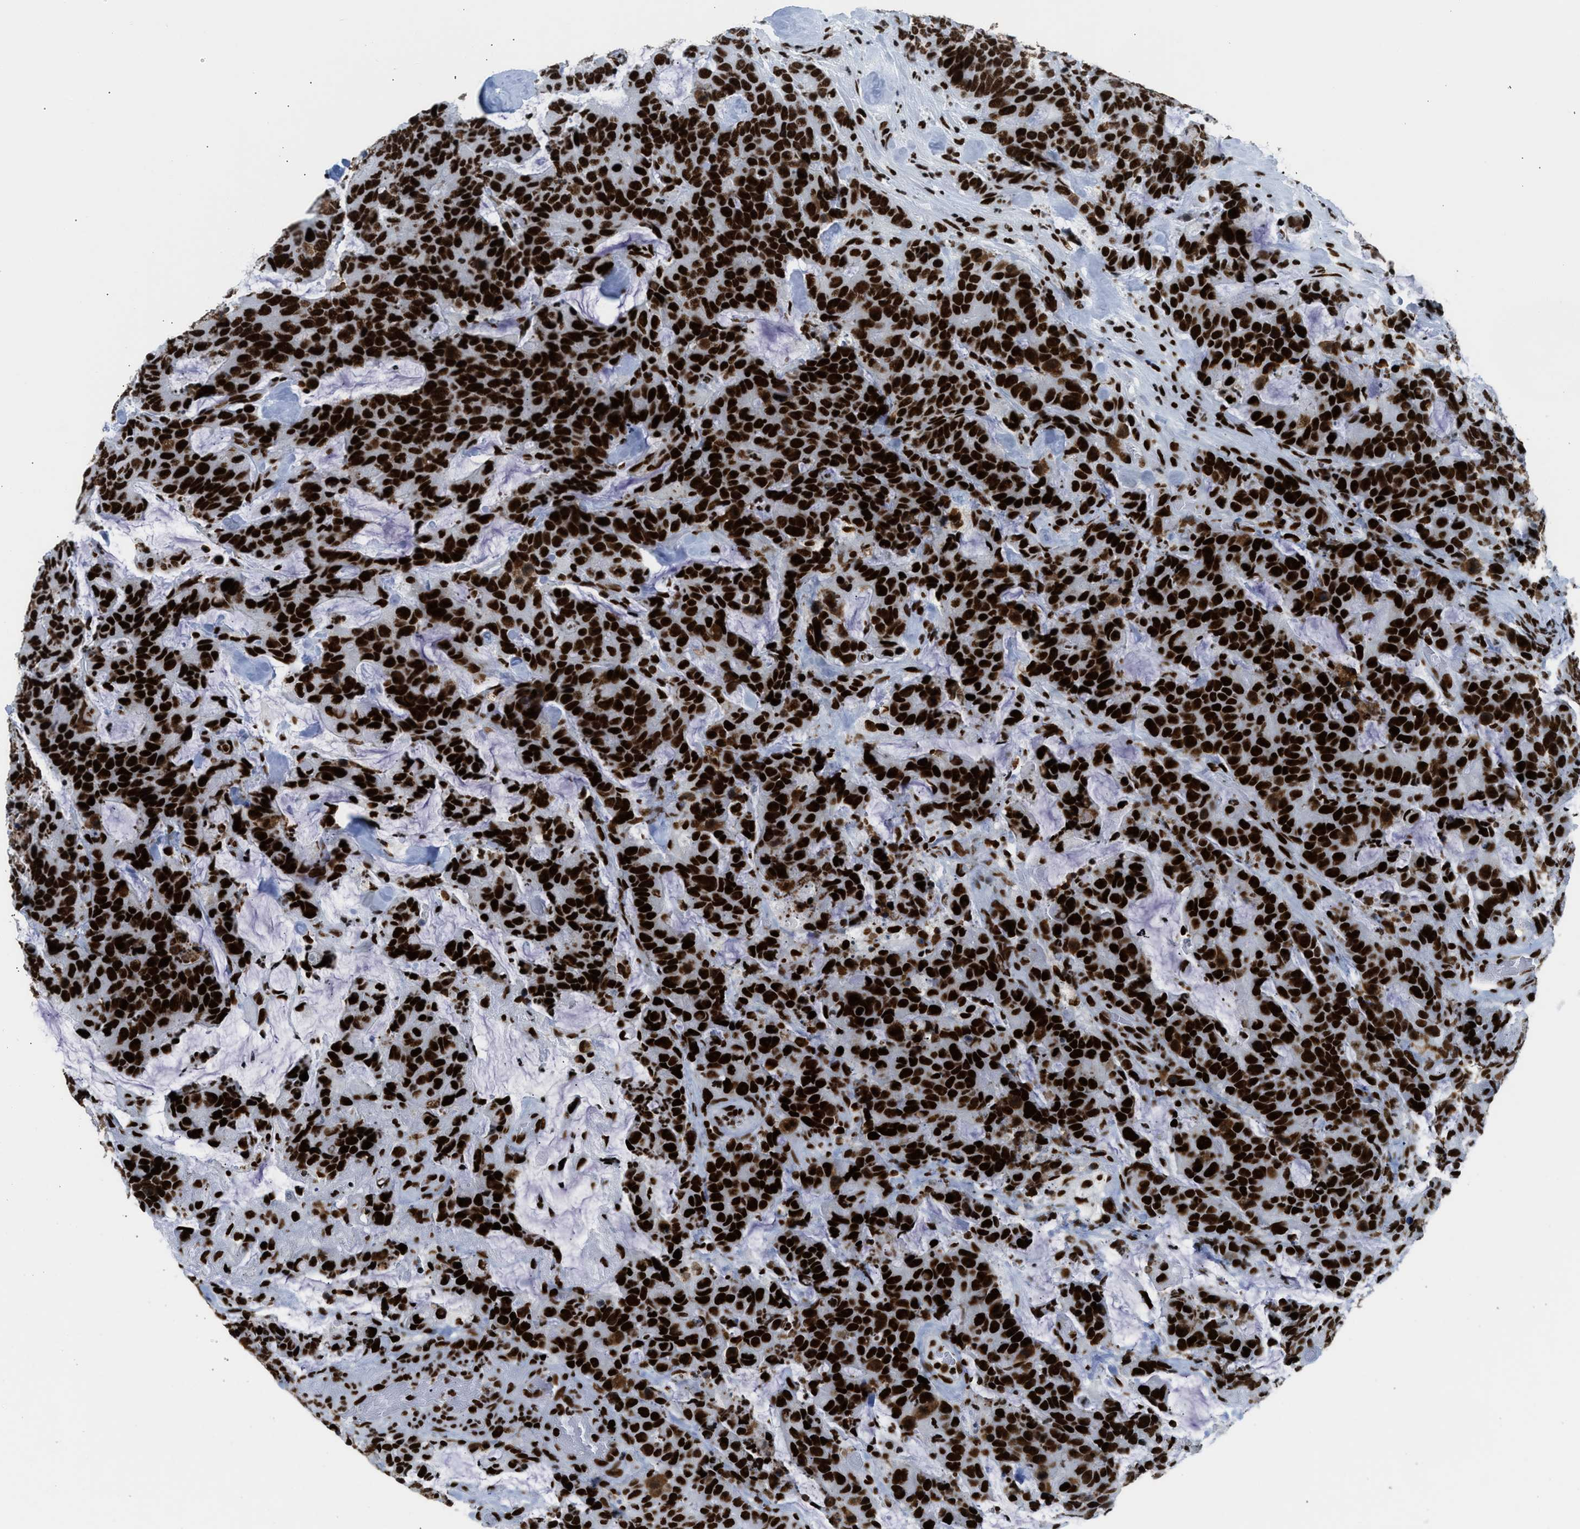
{"staining": {"intensity": "strong", "quantity": ">75%", "location": "nuclear"}, "tissue": "colorectal cancer", "cell_type": "Tumor cells", "image_type": "cancer", "snomed": [{"axis": "morphology", "description": "Adenocarcinoma, NOS"}, {"axis": "topography", "description": "Colon"}], "caption": "Immunohistochemical staining of human colorectal adenocarcinoma demonstrates high levels of strong nuclear protein positivity in approximately >75% of tumor cells.", "gene": "PIF1", "patient": {"sex": "female", "age": 86}}